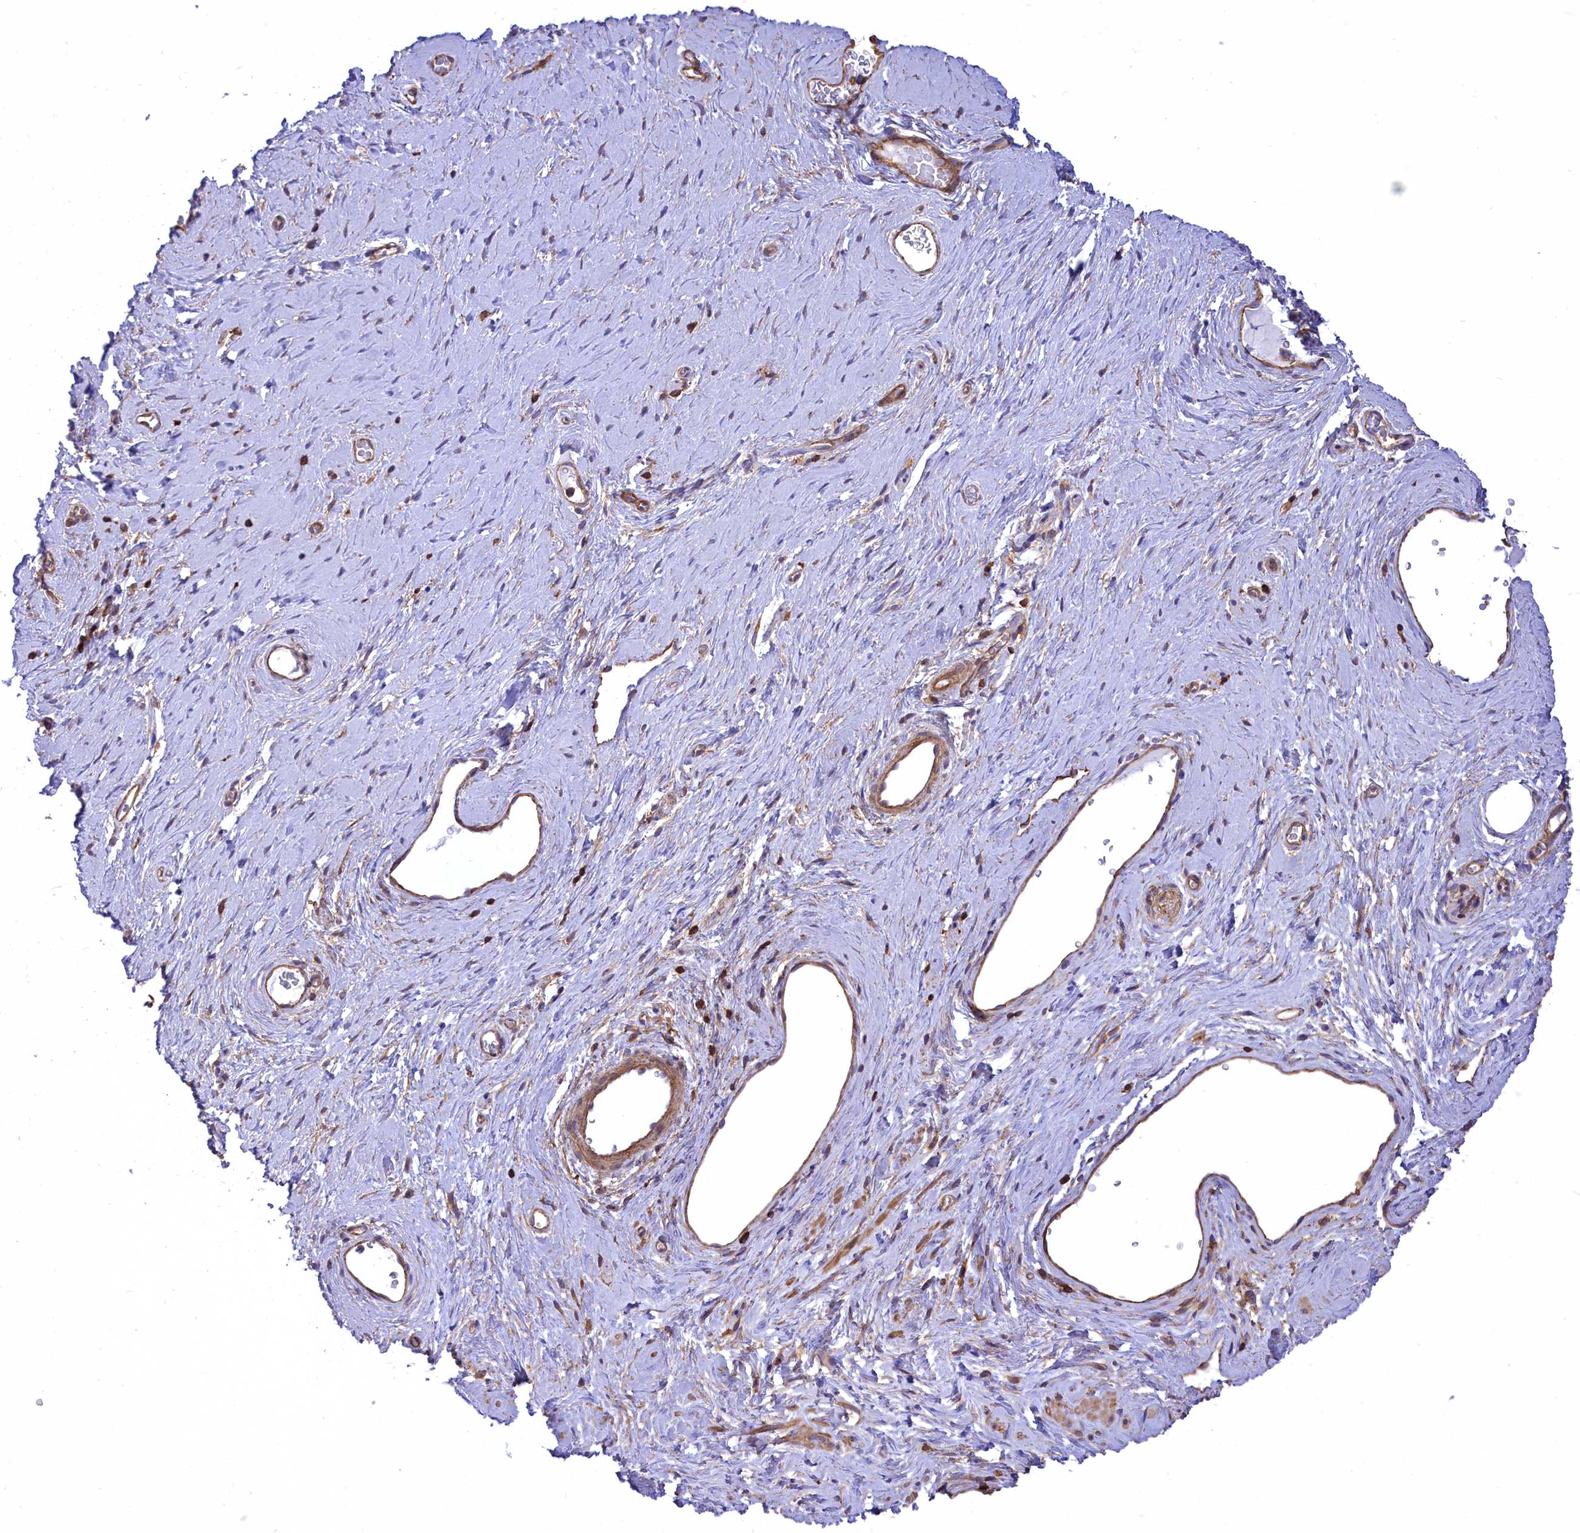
{"staining": {"intensity": "negative", "quantity": "none", "location": "none"}, "tissue": "adipose tissue", "cell_type": "Adipocytes", "image_type": "normal", "snomed": [{"axis": "morphology", "description": "Normal tissue, NOS"}, {"axis": "morphology", "description": "Adenocarcinoma, NOS"}, {"axis": "topography", "description": "Rectum"}, {"axis": "topography", "description": "Vagina"}, {"axis": "topography", "description": "Peripheral nerve tissue"}], "caption": "The photomicrograph reveals no significant expression in adipocytes of adipose tissue.", "gene": "SEPTIN9", "patient": {"sex": "female", "age": 71}}